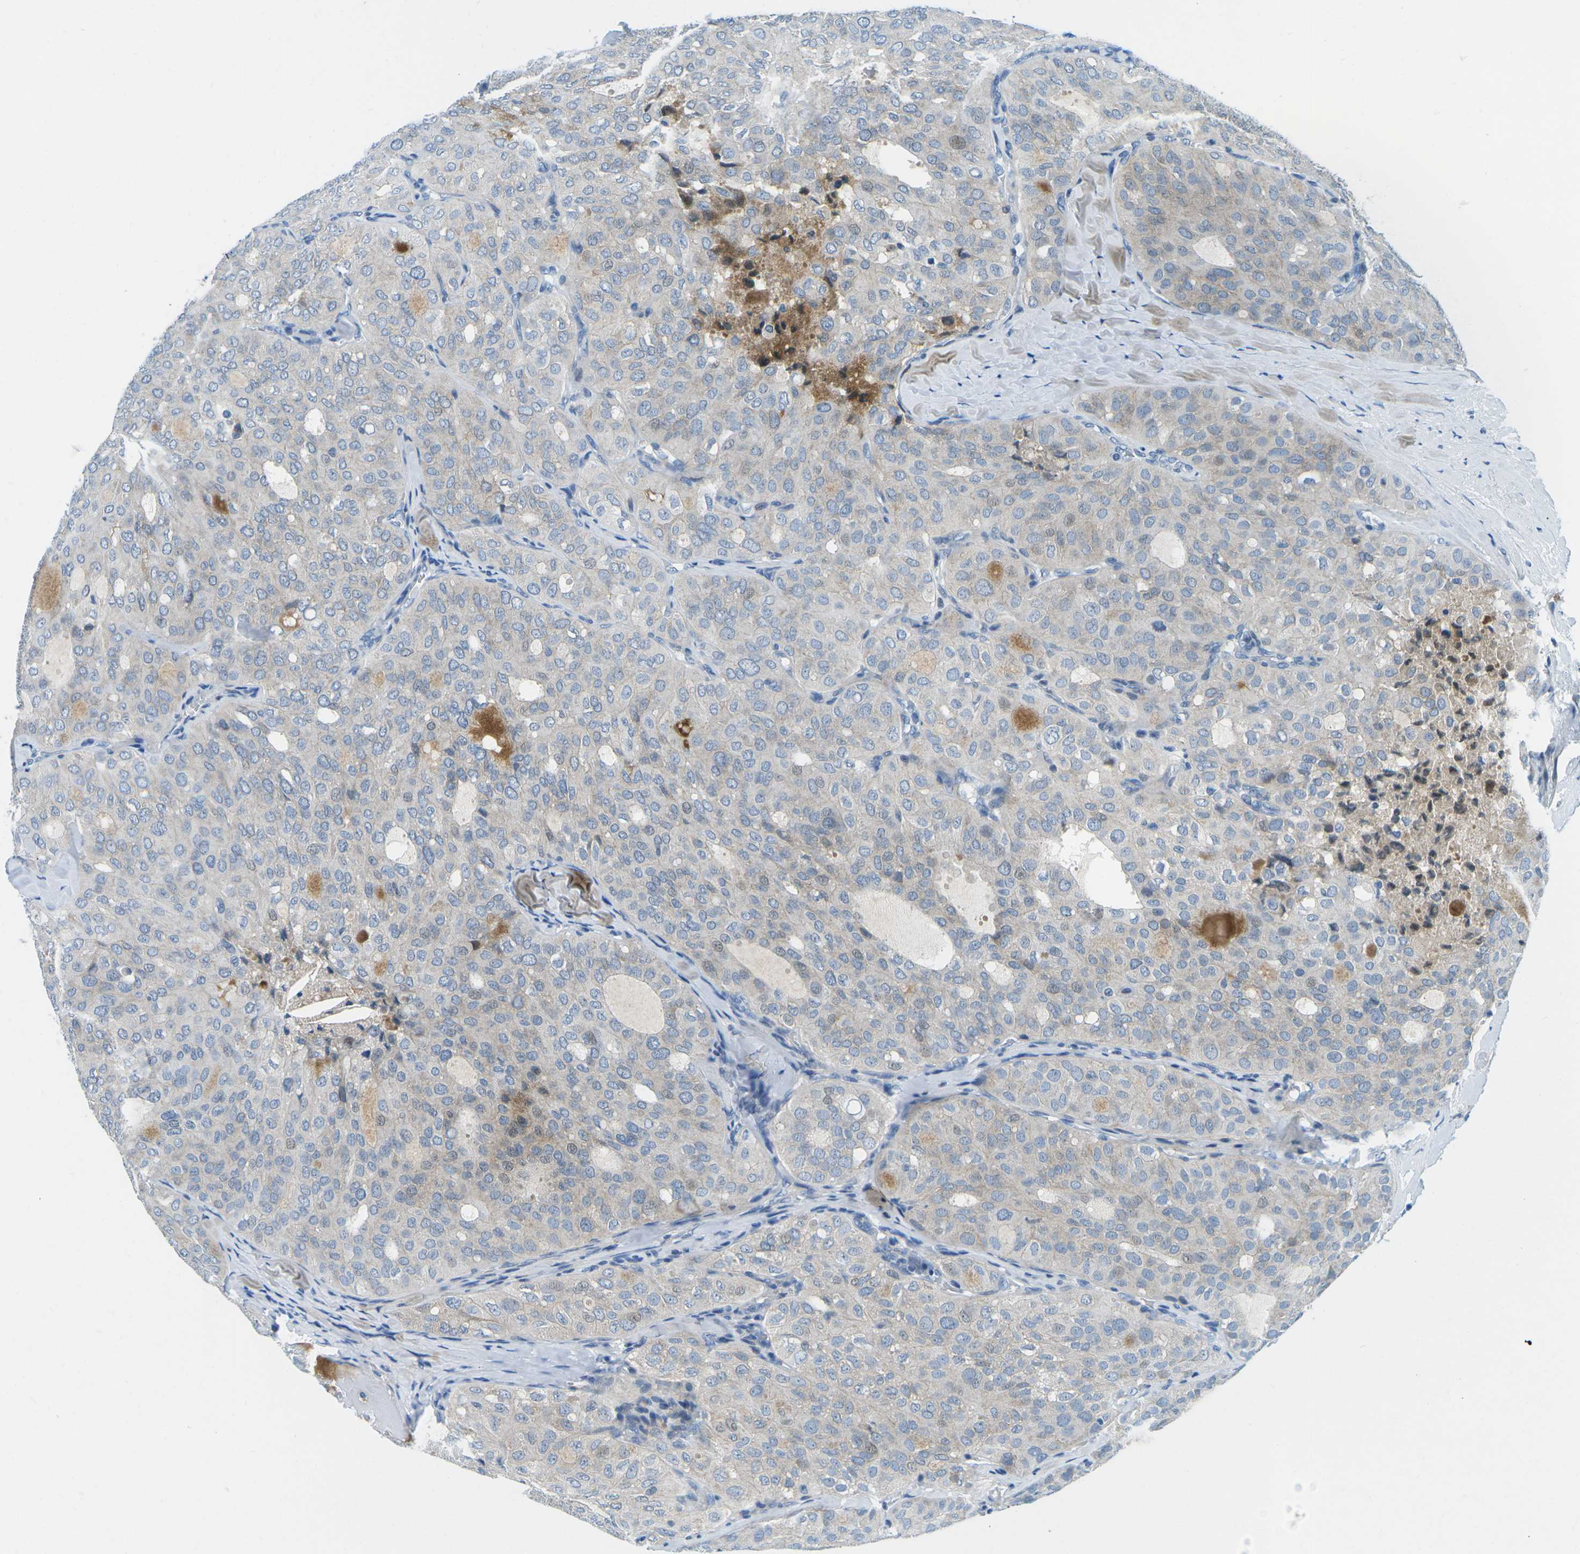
{"staining": {"intensity": "weak", "quantity": "<25%", "location": "cytoplasmic/membranous"}, "tissue": "thyroid cancer", "cell_type": "Tumor cells", "image_type": "cancer", "snomed": [{"axis": "morphology", "description": "Follicular adenoma carcinoma, NOS"}, {"axis": "topography", "description": "Thyroid gland"}], "caption": "The image displays no significant expression in tumor cells of follicular adenoma carcinoma (thyroid). (DAB immunohistochemistry with hematoxylin counter stain).", "gene": "CFB", "patient": {"sex": "male", "age": 75}}